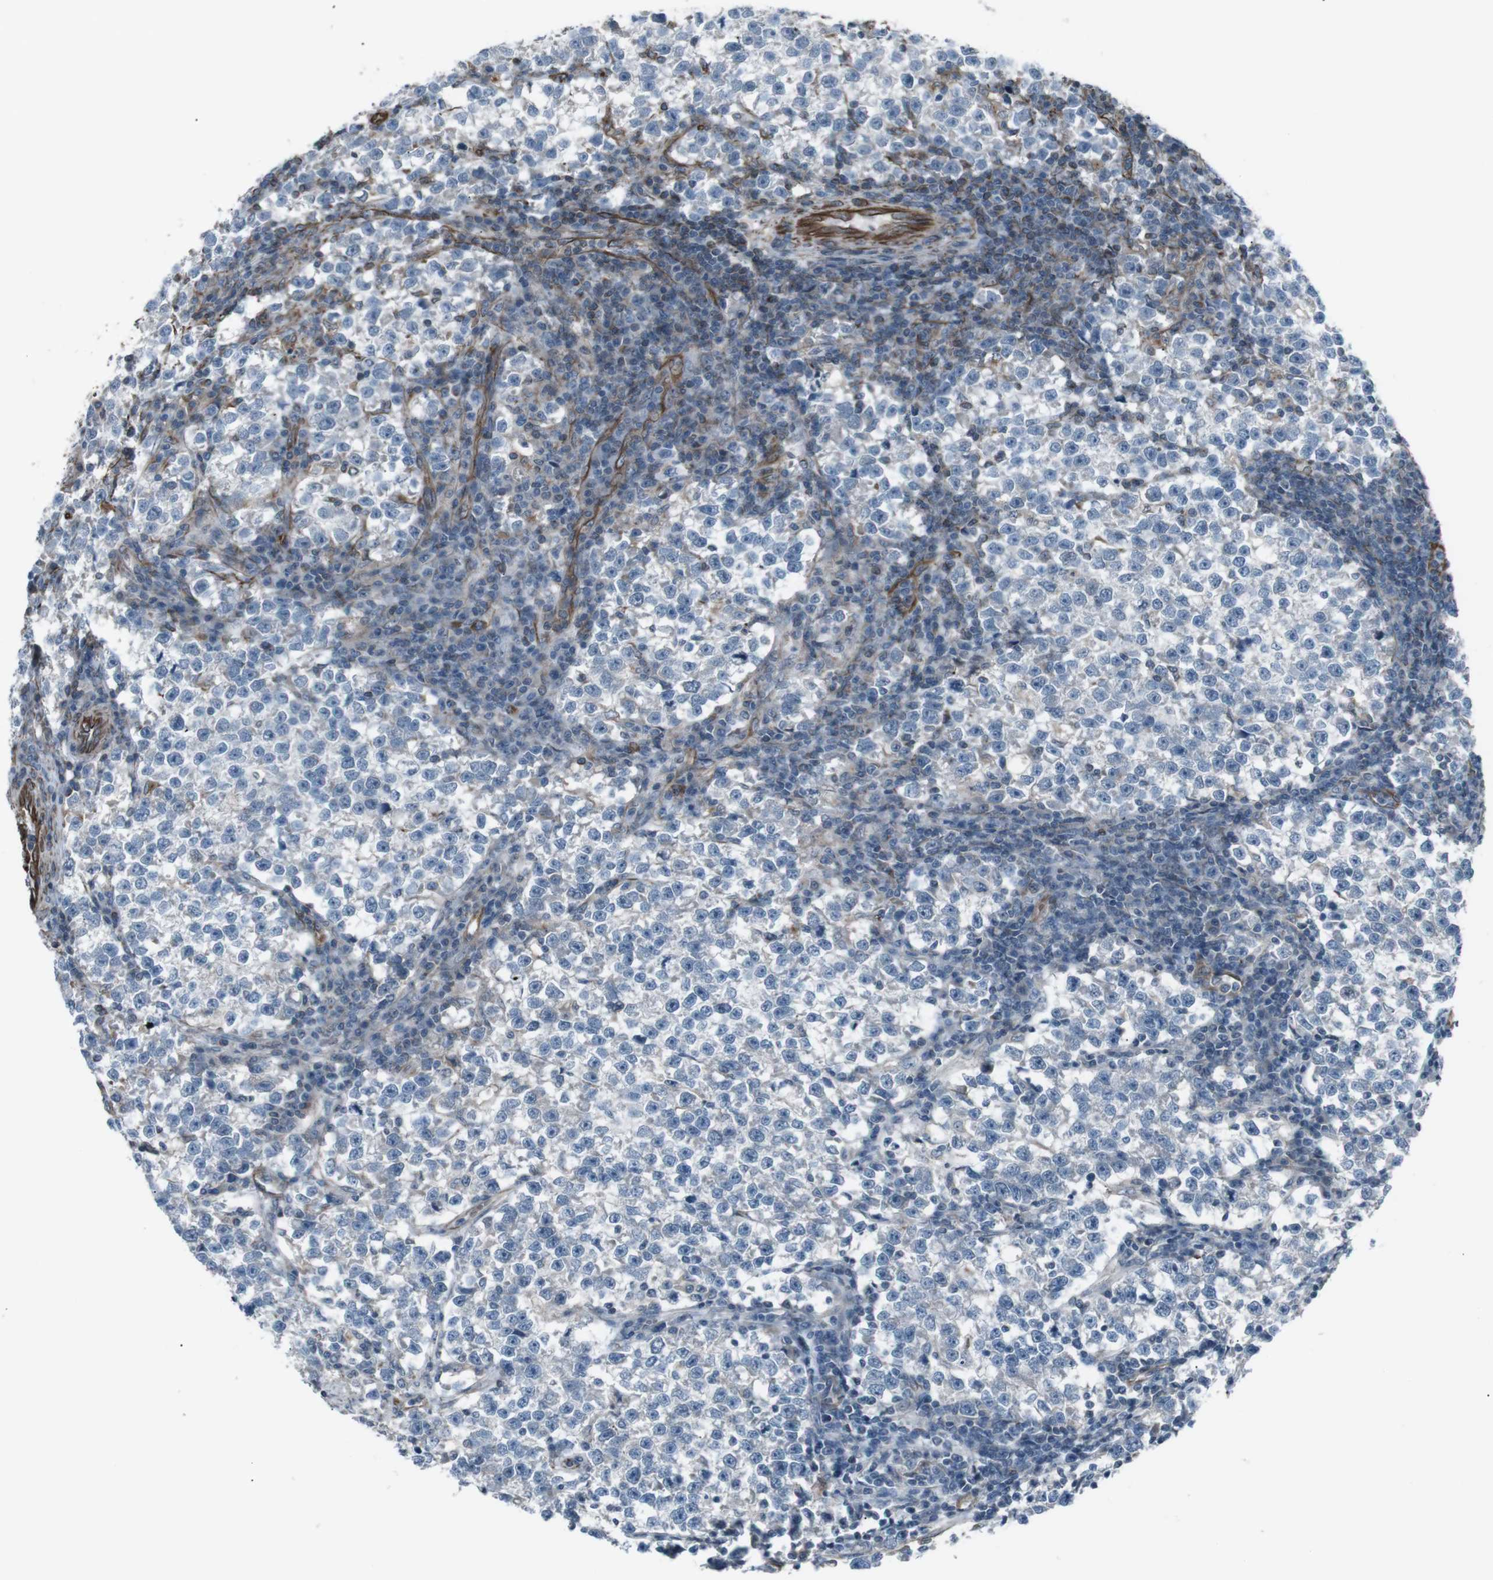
{"staining": {"intensity": "negative", "quantity": "none", "location": "none"}, "tissue": "testis cancer", "cell_type": "Tumor cells", "image_type": "cancer", "snomed": [{"axis": "morphology", "description": "Normal tissue, NOS"}, {"axis": "morphology", "description": "Seminoma, NOS"}, {"axis": "topography", "description": "Testis"}], "caption": "Tumor cells show no significant positivity in testis cancer. Brightfield microscopy of immunohistochemistry stained with DAB (3,3'-diaminobenzidine) (brown) and hematoxylin (blue), captured at high magnification.", "gene": "TMEM141", "patient": {"sex": "male", "age": 43}}